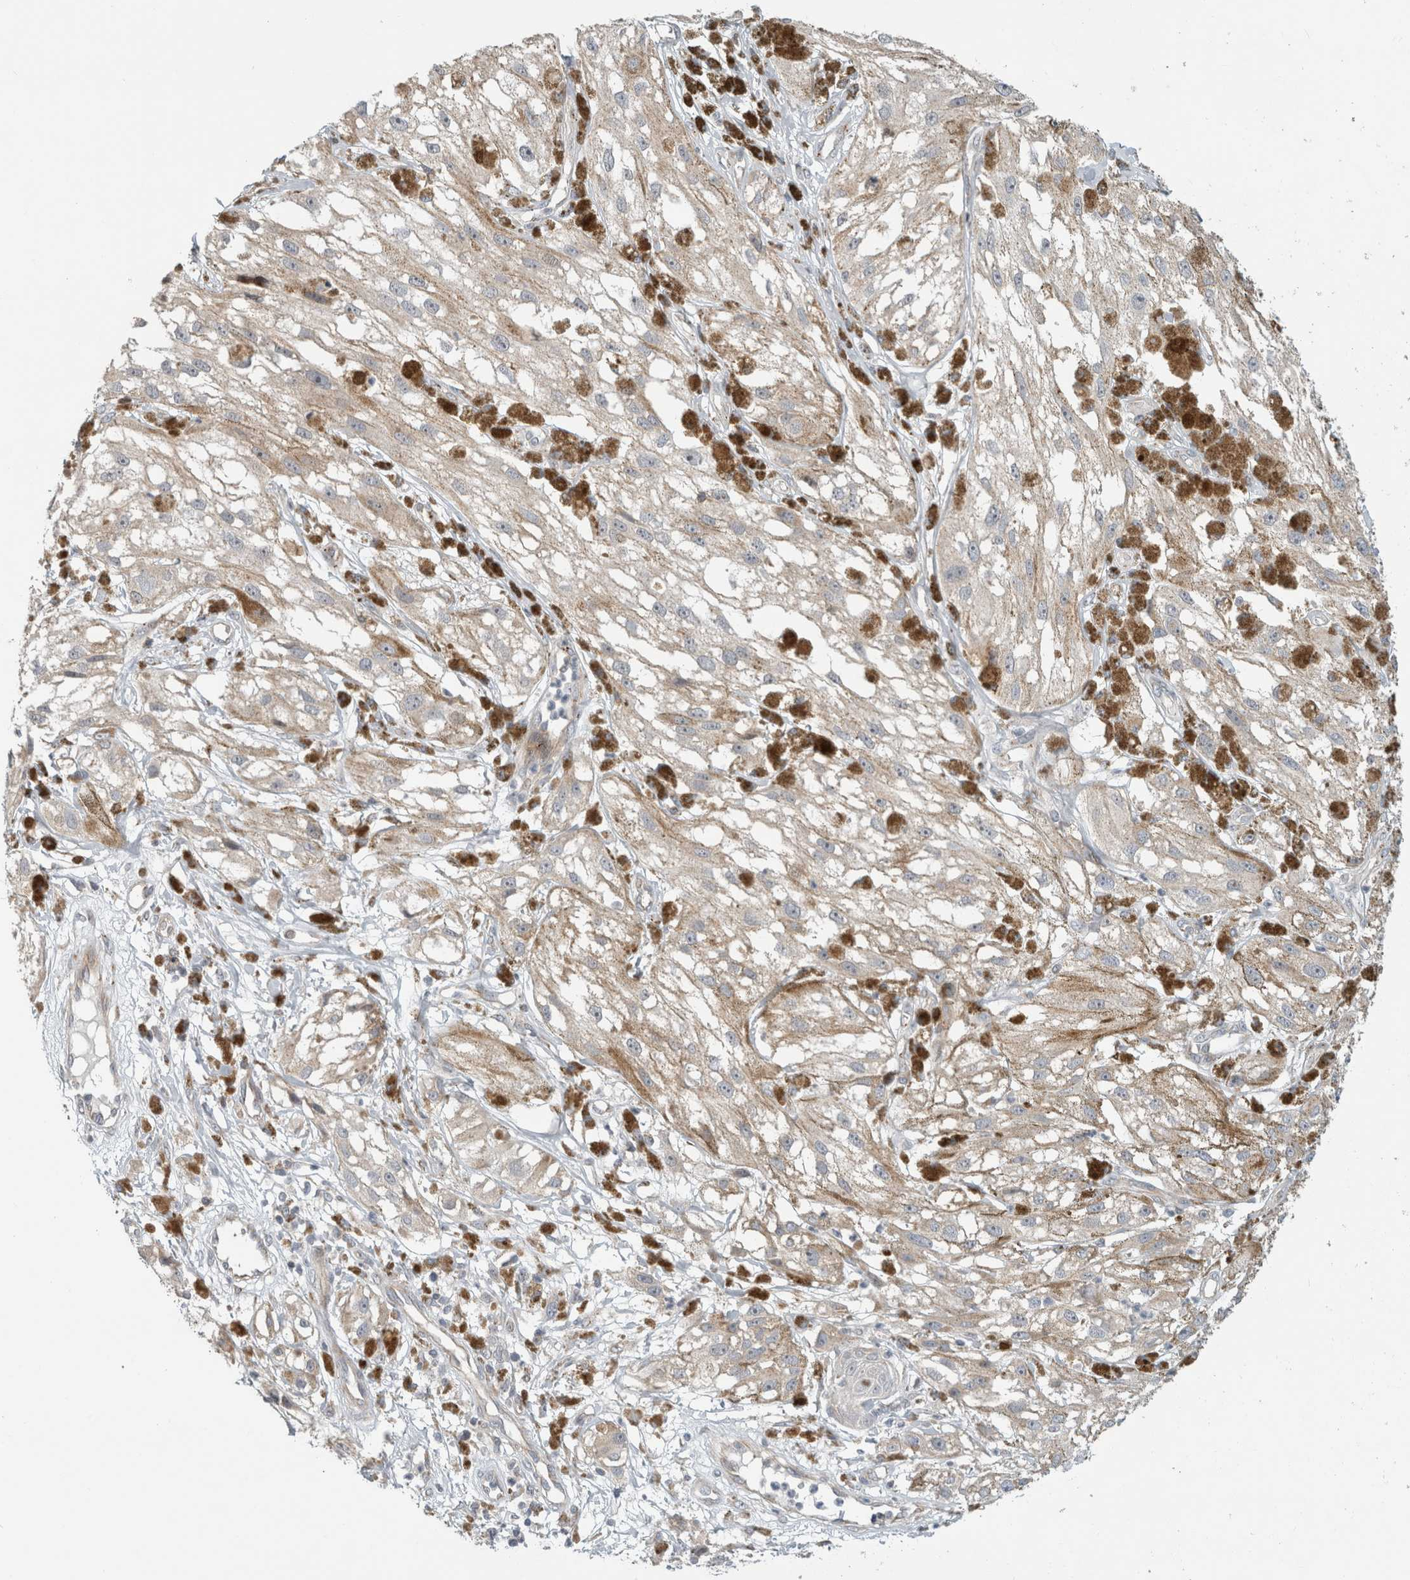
{"staining": {"intensity": "negative", "quantity": "none", "location": "none"}, "tissue": "melanoma", "cell_type": "Tumor cells", "image_type": "cancer", "snomed": [{"axis": "morphology", "description": "Malignant melanoma, NOS"}, {"axis": "topography", "description": "Skin"}], "caption": "Image shows no significant protein expression in tumor cells of malignant melanoma.", "gene": "KPNA5", "patient": {"sex": "male", "age": 88}}